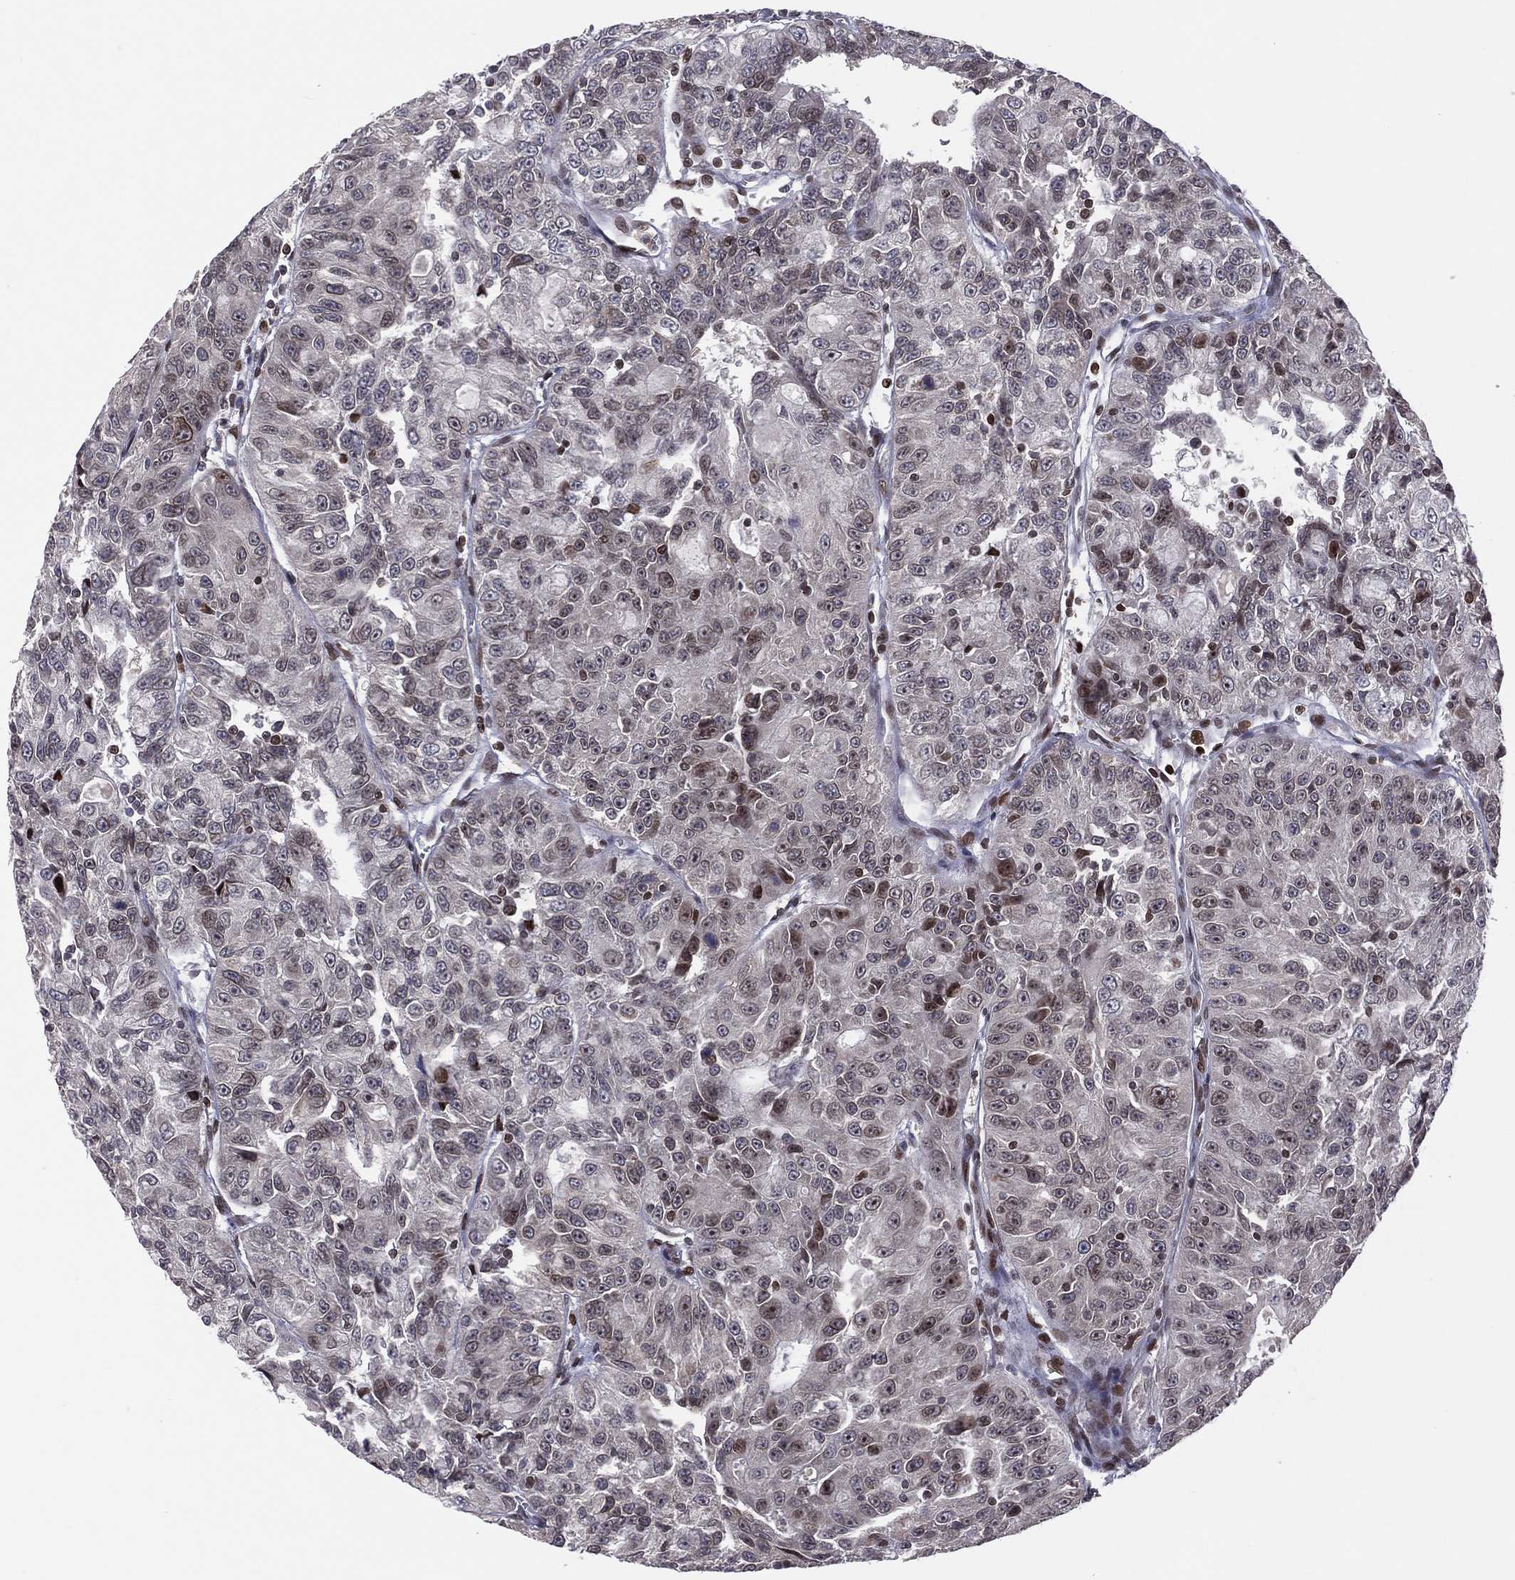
{"staining": {"intensity": "weak", "quantity": "<25%", "location": "nuclear"}, "tissue": "urothelial cancer", "cell_type": "Tumor cells", "image_type": "cancer", "snomed": [{"axis": "morphology", "description": "Urothelial carcinoma, NOS"}, {"axis": "morphology", "description": "Urothelial carcinoma, High grade"}, {"axis": "topography", "description": "Urinary bladder"}], "caption": "This is an immunohistochemistry (IHC) image of human transitional cell carcinoma. There is no staining in tumor cells.", "gene": "DBF4B", "patient": {"sex": "female", "age": 73}}